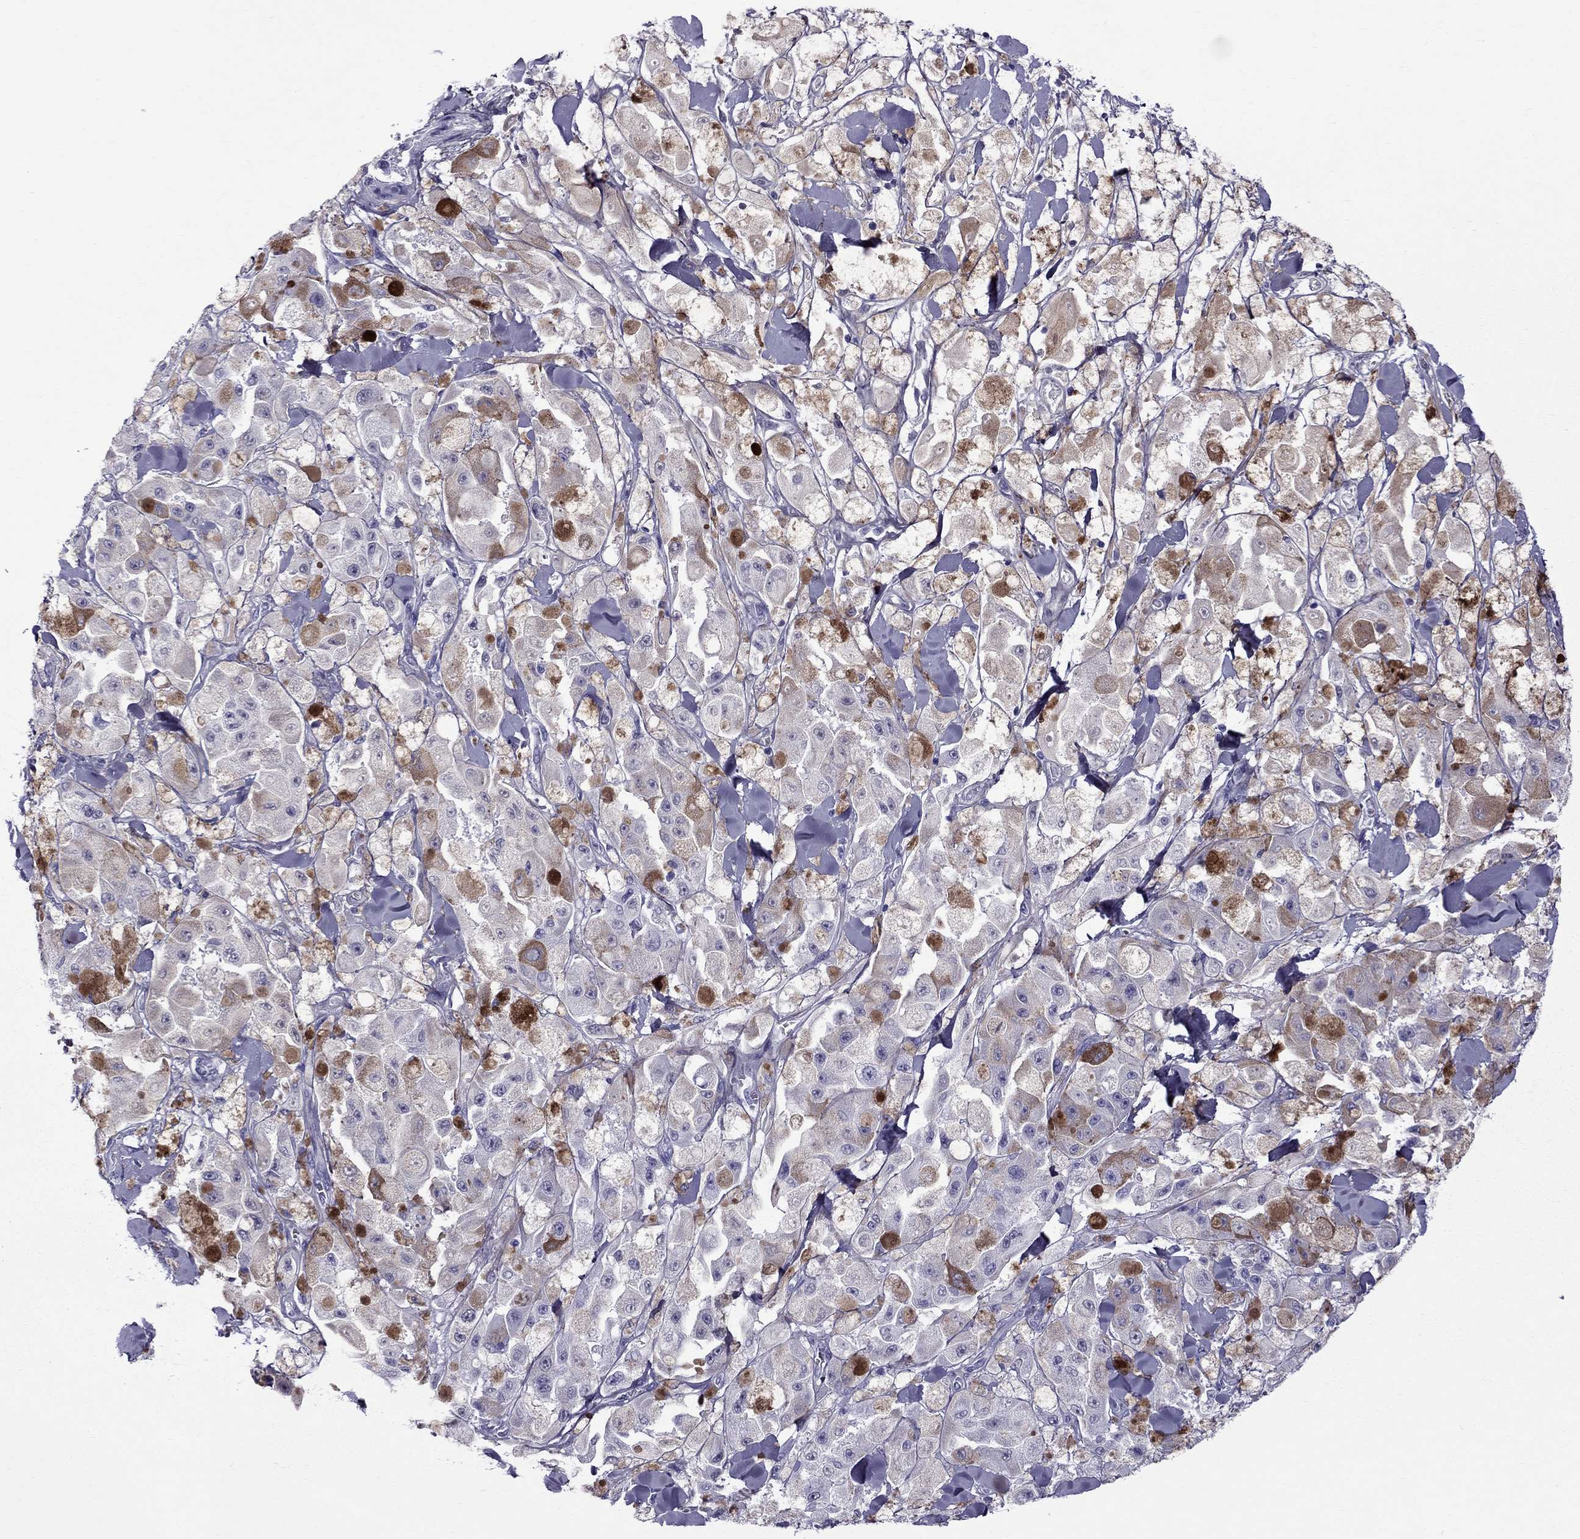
{"staining": {"intensity": "moderate", "quantity": "<25%", "location": "cytoplasmic/membranous"}, "tissue": "melanoma", "cell_type": "Tumor cells", "image_type": "cancer", "snomed": [{"axis": "morphology", "description": "Malignant melanoma, NOS"}, {"axis": "topography", "description": "Skin"}], "caption": "Immunohistochemistry micrograph of neoplastic tissue: human malignant melanoma stained using immunohistochemistry displays low levels of moderate protein expression localized specifically in the cytoplasmic/membranous of tumor cells, appearing as a cytoplasmic/membranous brown color.", "gene": "SCART1", "patient": {"sex": "female", "age": 58}}